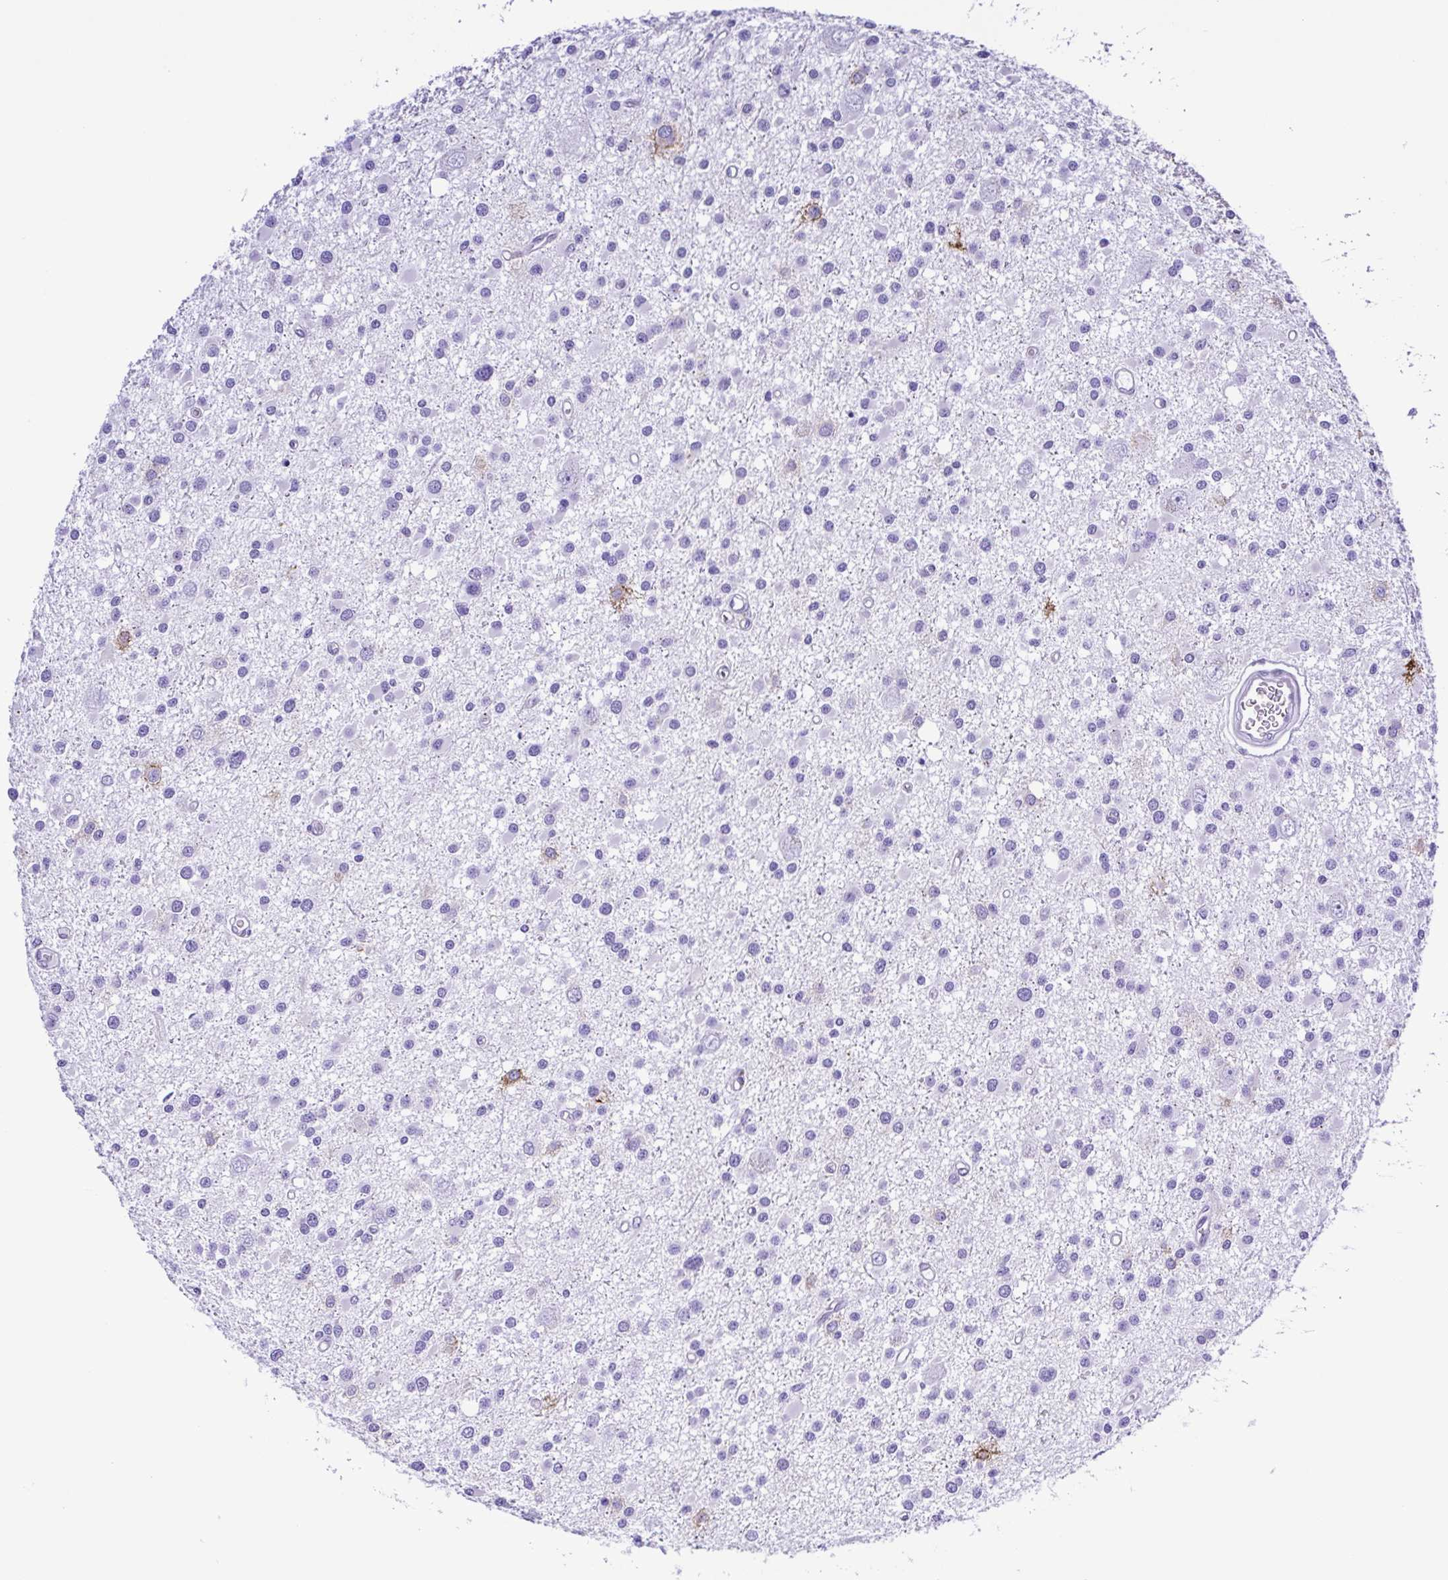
{"staining": {"intensity": "negative", "quantity": "none", "location": "none"}, "tissue": "glioma", "cell_type": "Tumor cells", "image_type": "cancer", "snomed": [{"axis": "morphology", "description": "Glioma, malignant, High grade"}, {"axis": "topography", "description": "Brain"}], "caption": "IHC micrograph of neoplastic tissue: high-grade glioma (malignant) stained with DAB shows no significant protein expression in tumor cells. (Stains: DAB immunohistochemistry with hematoxylin counter stain, Microscopy: brightfield microscopy at high magnification).", "gene": "GPR17", "patient": {"sex": "male", "age": 54}}